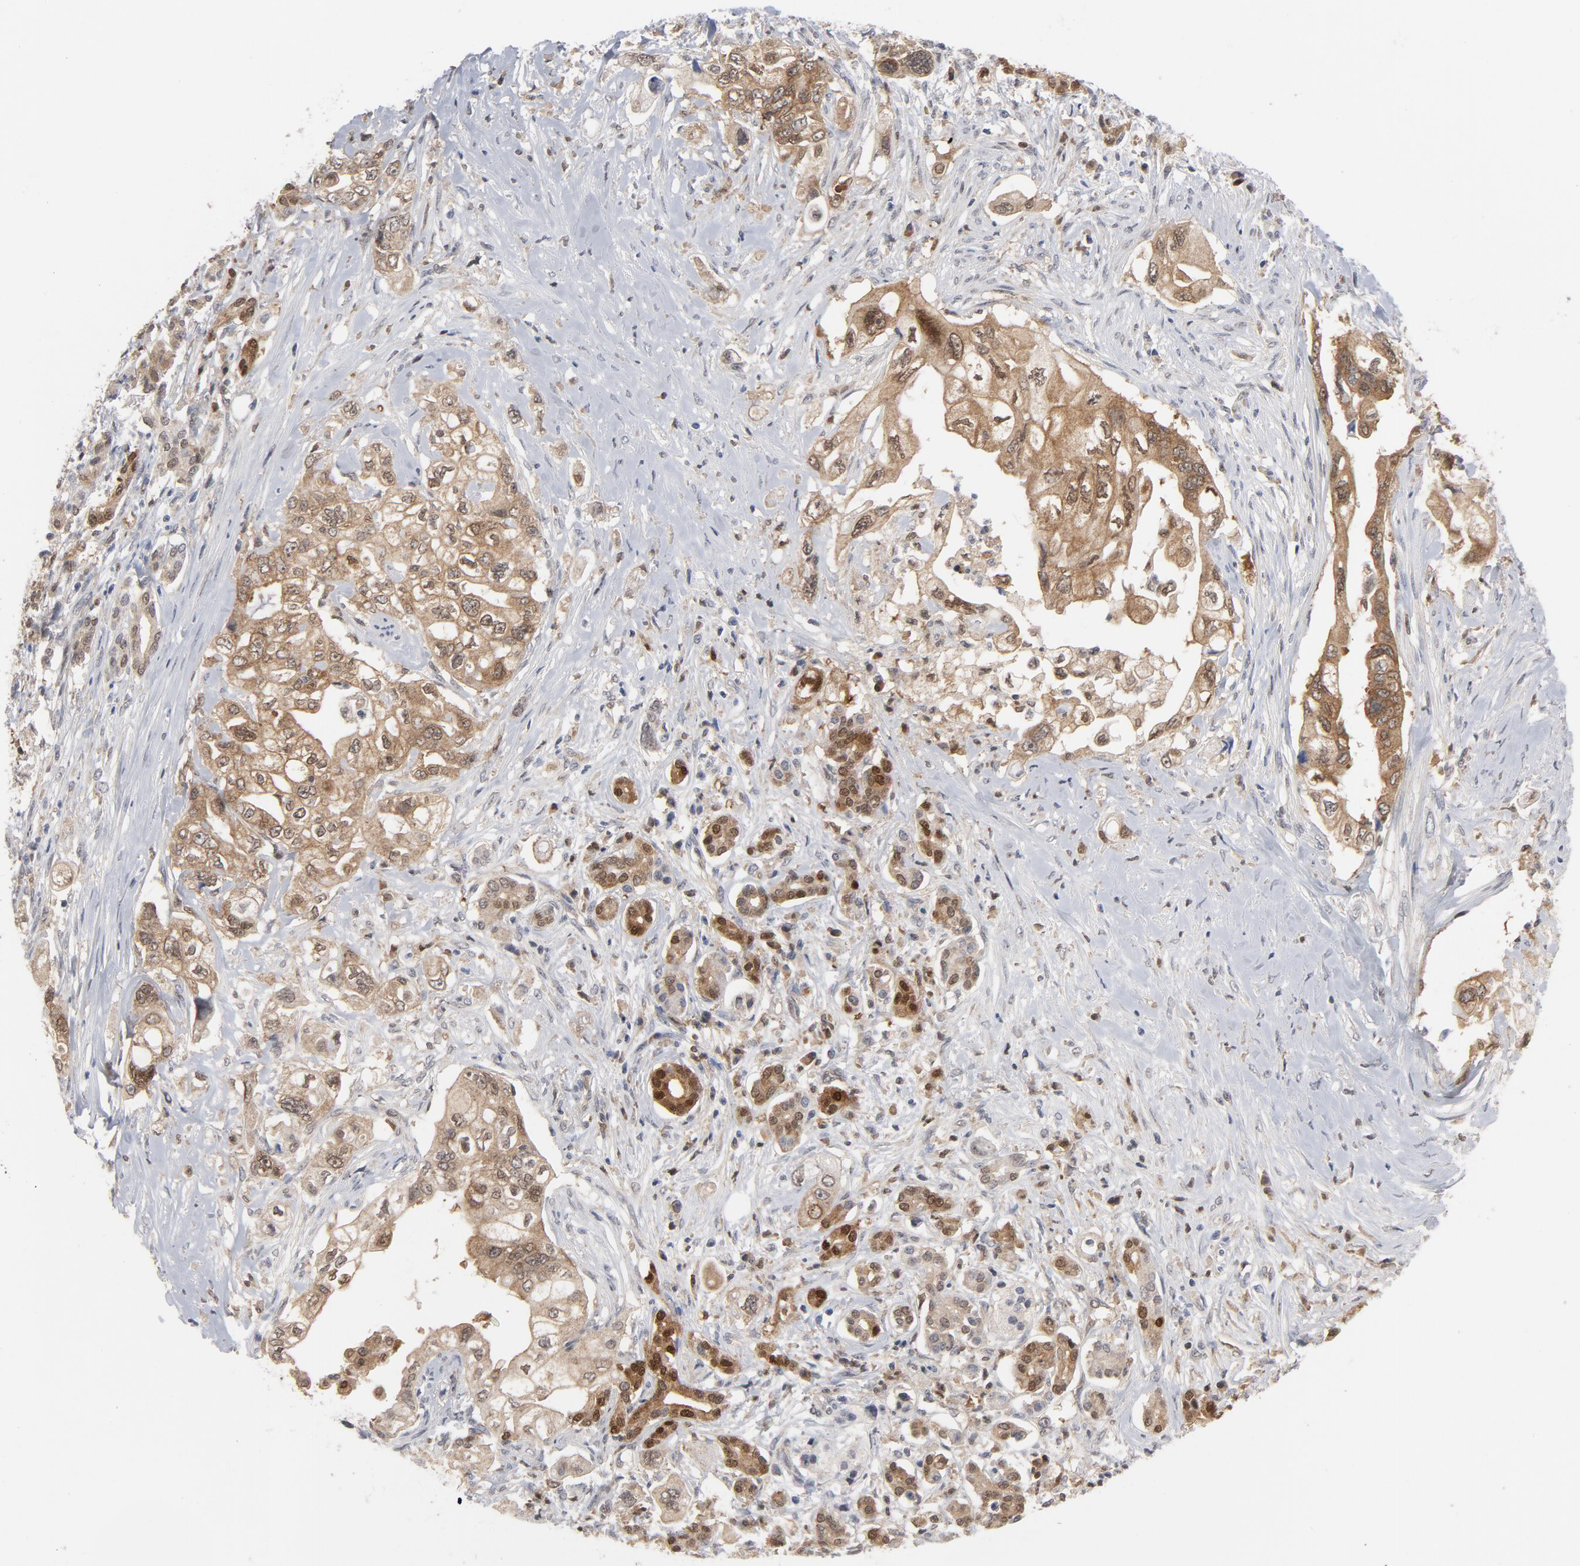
{"staining": {"intensity": "moderate", "quantity": ">75%", "location": "cytoplasmic/membranous"}, "tissue": "pancreatic cancer", "cell_type": "Tumor cells", "image_type": "cancer", "snomed": [{"axis": "morphology", "description": "Normal tissue, NOS"}, {"axis": "topography", "description": "Pancreas"}], "caption": "There is medium levels of moderate cytoplasmic/membranous positivity in tumor cells of pancreatic cancer, as demonstrated by immunohistochemical staining (brown color).", "gene": "PRDX1", "patient": {"sex": "male", "age": 42}}